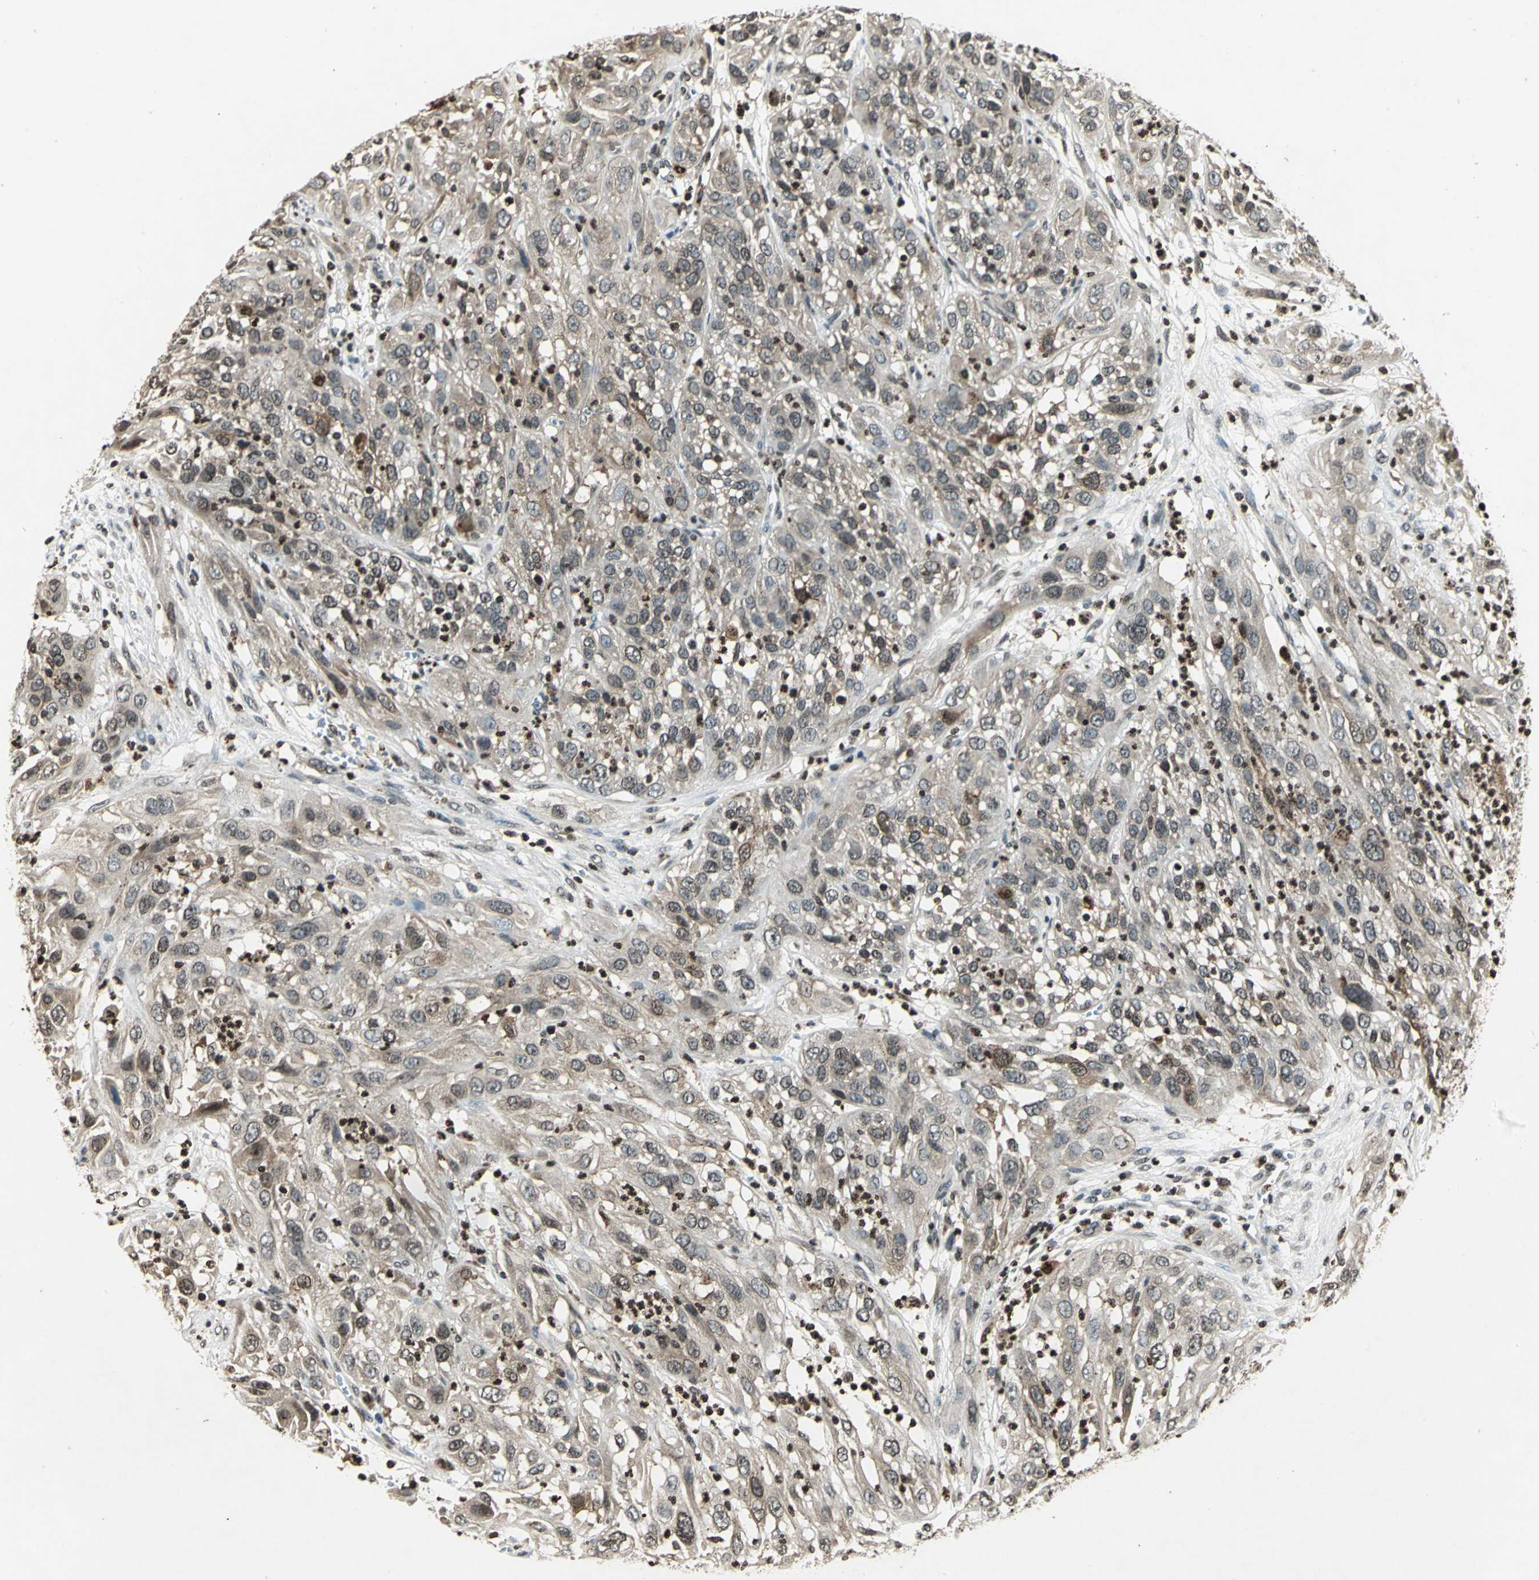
{"staining": {"intensity": "weak", "quantity": "25%-75%", "location": "cytoplasmic/membranous,nuclear"}, "tissue": "cervical cancer", "cell_type": "Tumor cells", "image_type": "cancer", "snomed": [{"axis": "morphology", "description": "Squamous cell carcinoma, NOS"}, {"axis": "topography", "description": "Cervix"}], "caption": "Immunohistochemistry (IHC) histopathology image of cervical cancer stained for a protein (brown), which shows low levels of weak cytoplasmic/membranous and nuclear staining in about 25%-75% of tumor cells.", "gene": "LGALS3", "patient": {"sex": "female", "age": 32}}